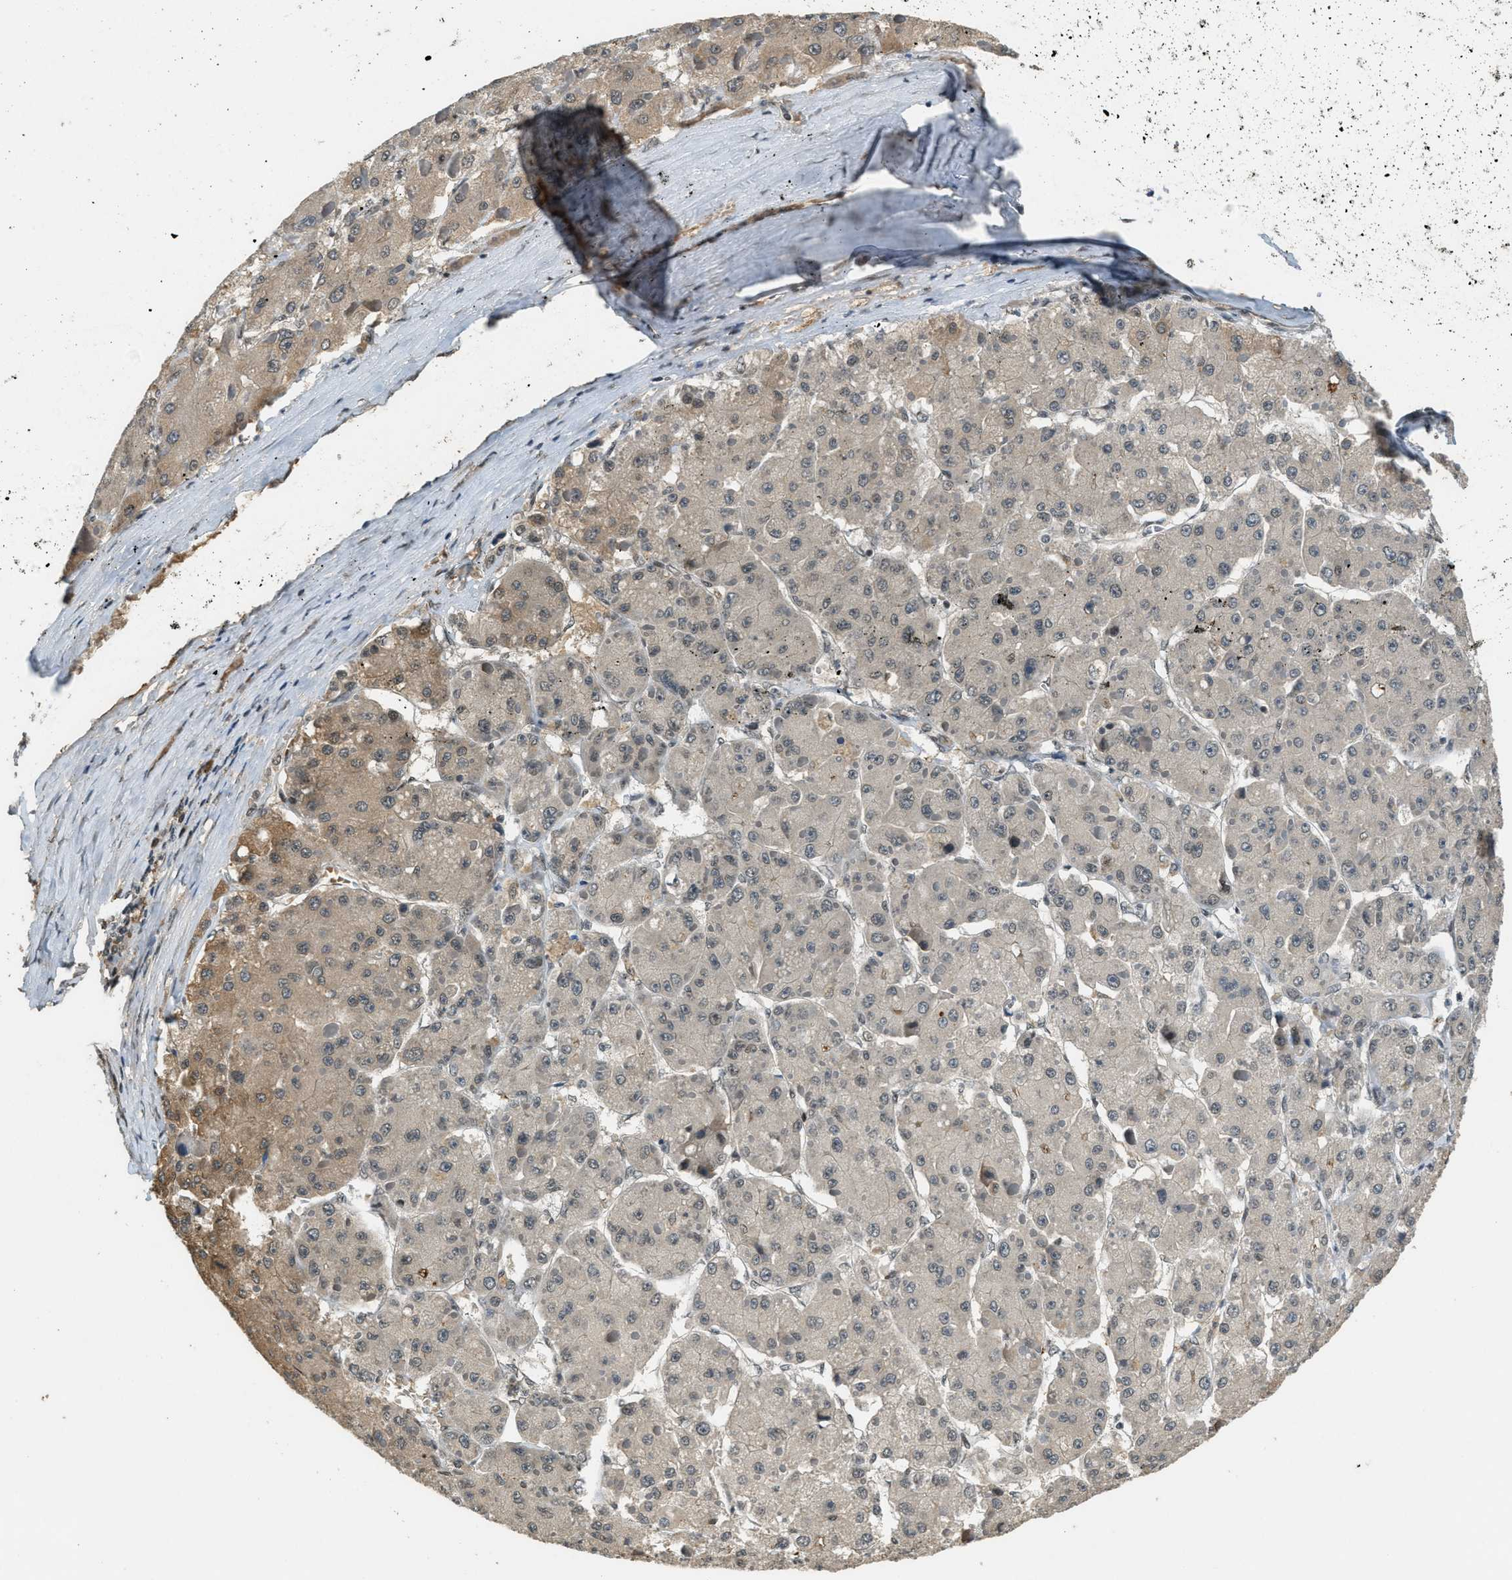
{"staining": {"intensity": "weak", "quantity": "<25%", "location": "cytoplasmic/membranous"}, "tissue": "liver cancer", "cell_type": "Tumor cells", "image_type": "cancer", "snomed": [{"axis": "morphology", "description": "Carcinoma, Hepatocellular, NOS"}, {"axis": "topography", "description": "Liver"}], "caption": "High power microscopy micrograph of an immunohistochemistry (IHC) micrograph of liver cancer, revealing no significant positivity in tumor cells.", "gene": "ZNF148", "patient": {"sex": "female", "age": 73}}